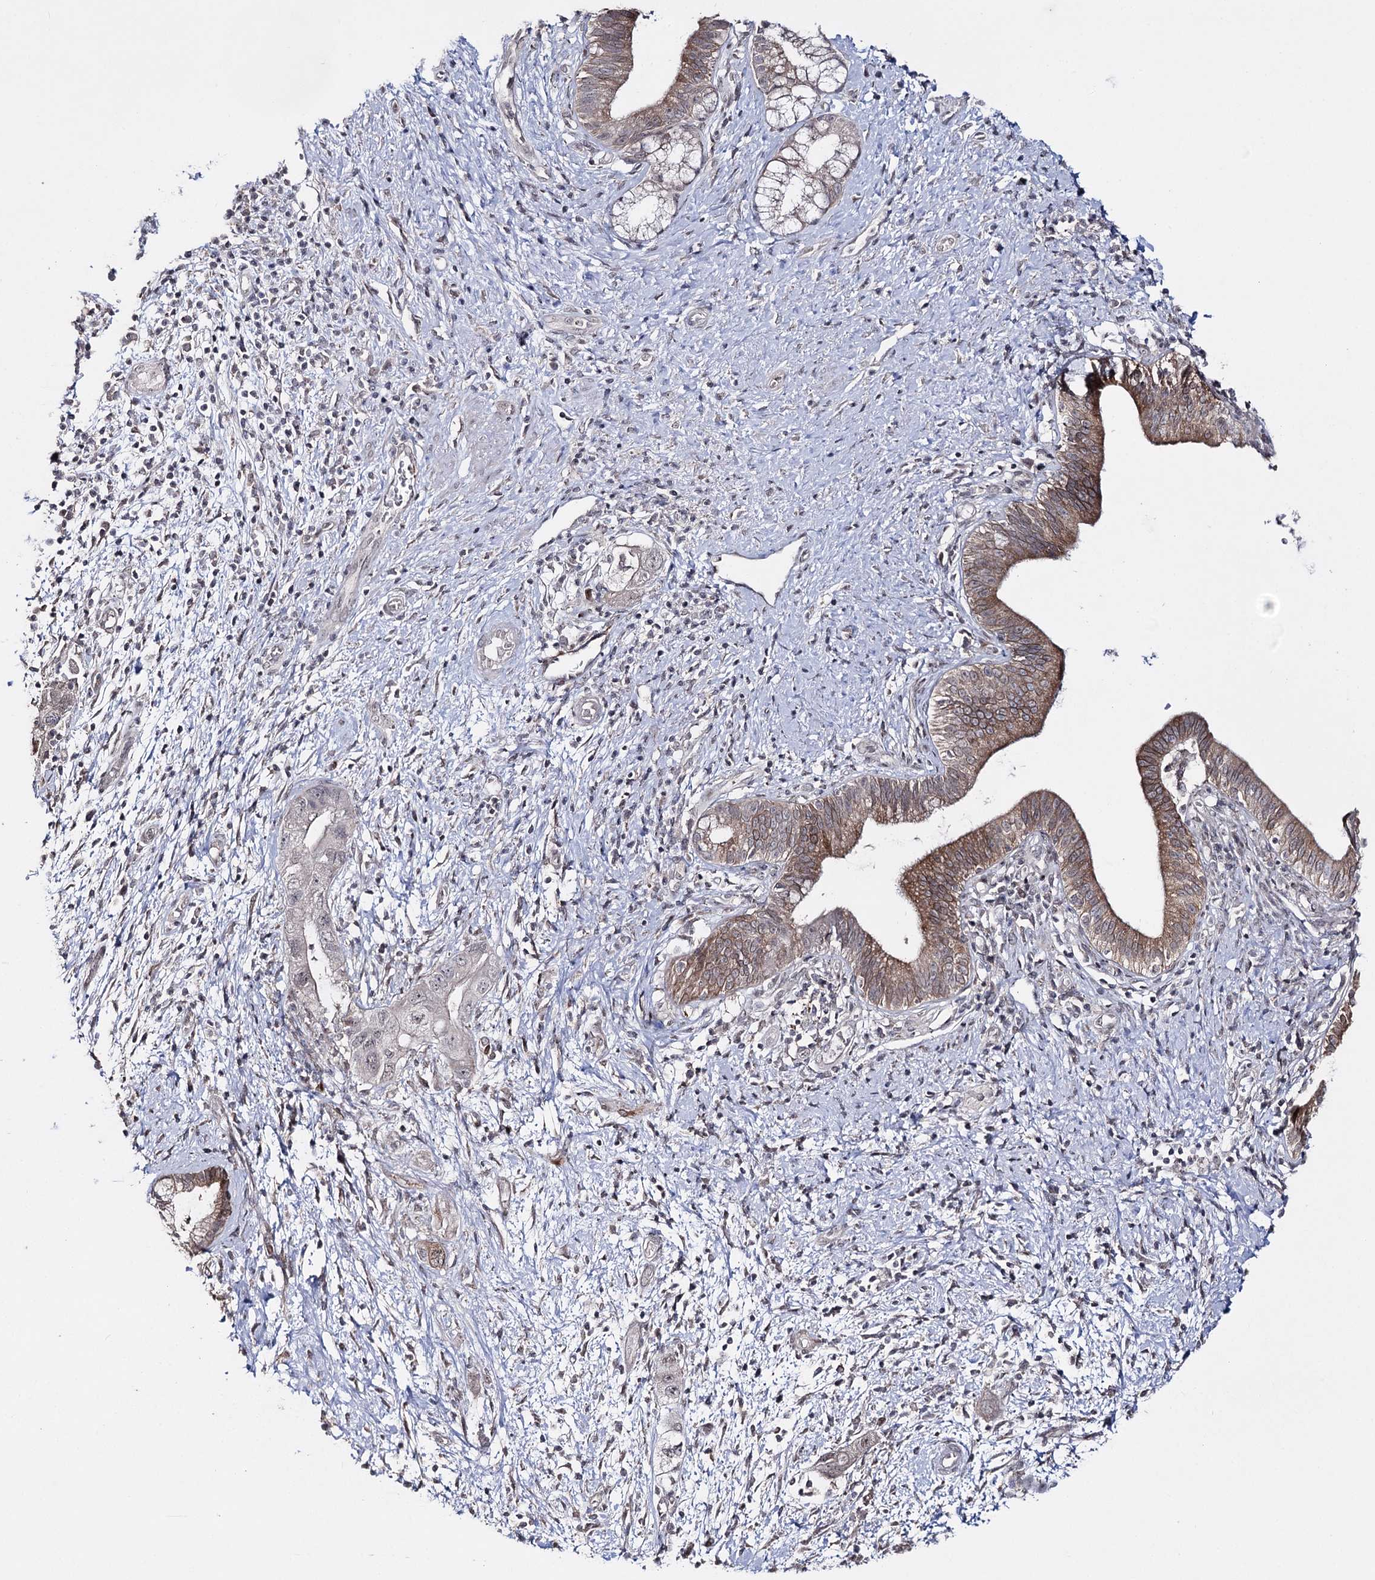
{"staining": {"intensity": "strong", "quantity": "<25%", "location": "cytoplasmic/membranous"}, "tissue": "pancreatic cancer", "cell_type": "Tumor cells", "image_type": "cancer", "snomed": [{"axis": "morphology", "description": "Adenocarcinoma, NOS"}, {"axis": "topography", "description": "Pancreas"}], "caption": "Immunohistochemistry (IHC) (DAB (3,3'-diaminobenzidine)) staining of adenocarcinoma (pancreatic) shows strong cytoplasmic/membranous protein staining in about <25% of tumor cells.", "gene": "HSD11B2", "patient": {"sex": "female", "age": 73}}